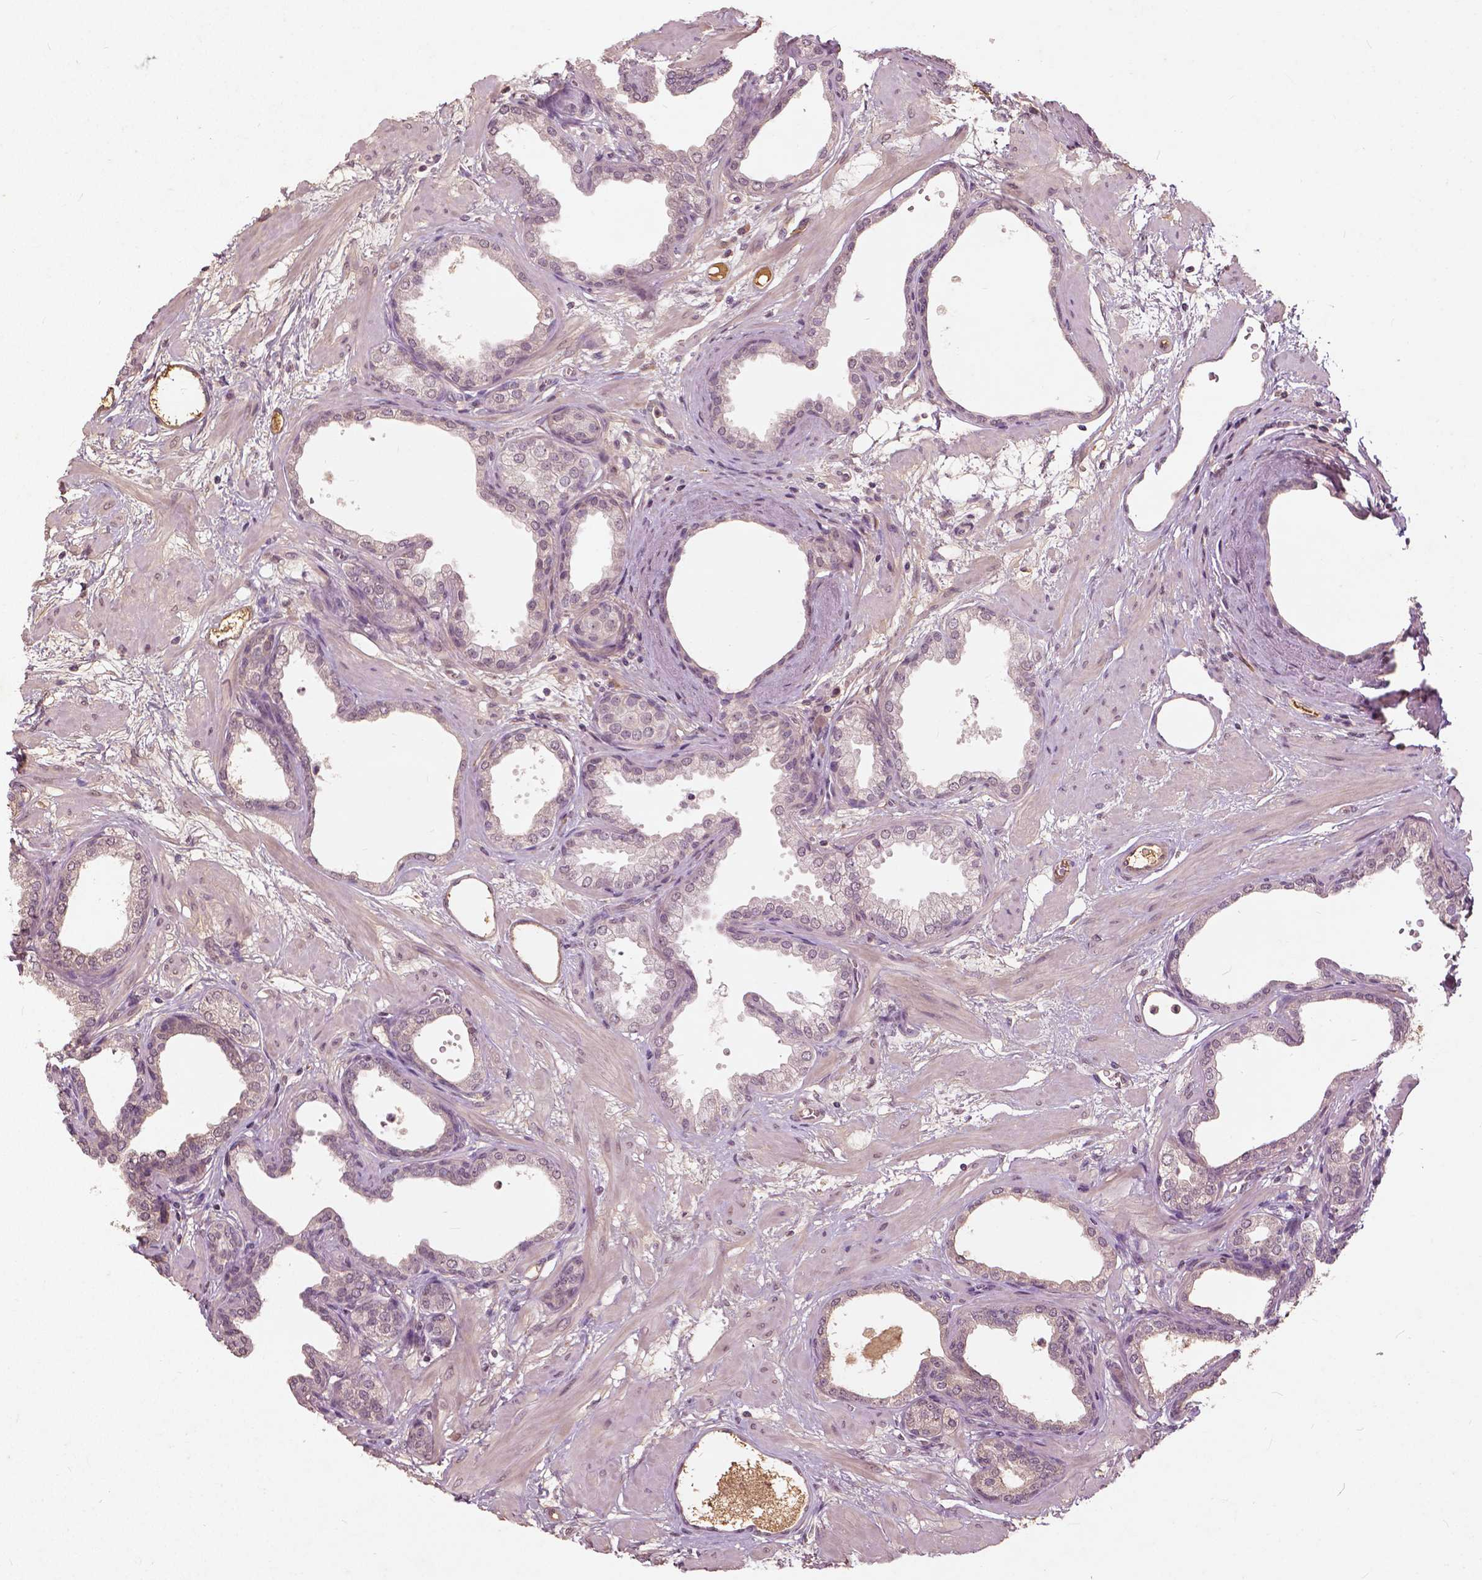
{"staining": {"intensity": "weak", "quantity": "<25%", "location": "cytoplasmic/membranous,nuclear"}, "tissue": "prostate", "cell_type": "Glandular cells", "image_type": "normal", "snomed": [{"axis": "morphology", "description": "Normal tissue, NOS"}, {"axis": "topography", "description": "Prostate"}], "caption": "Glandular cells show no significant staining in normal prostate. Brightfield microscopy of immunohistochemistry stained with DAB (3,3'-diaminobenzidine) (brown) and hematoxylin (blue), captured at high magnification.", "gene": "ANGPTL4", "patient": {"sex": "male", "age": 37}}